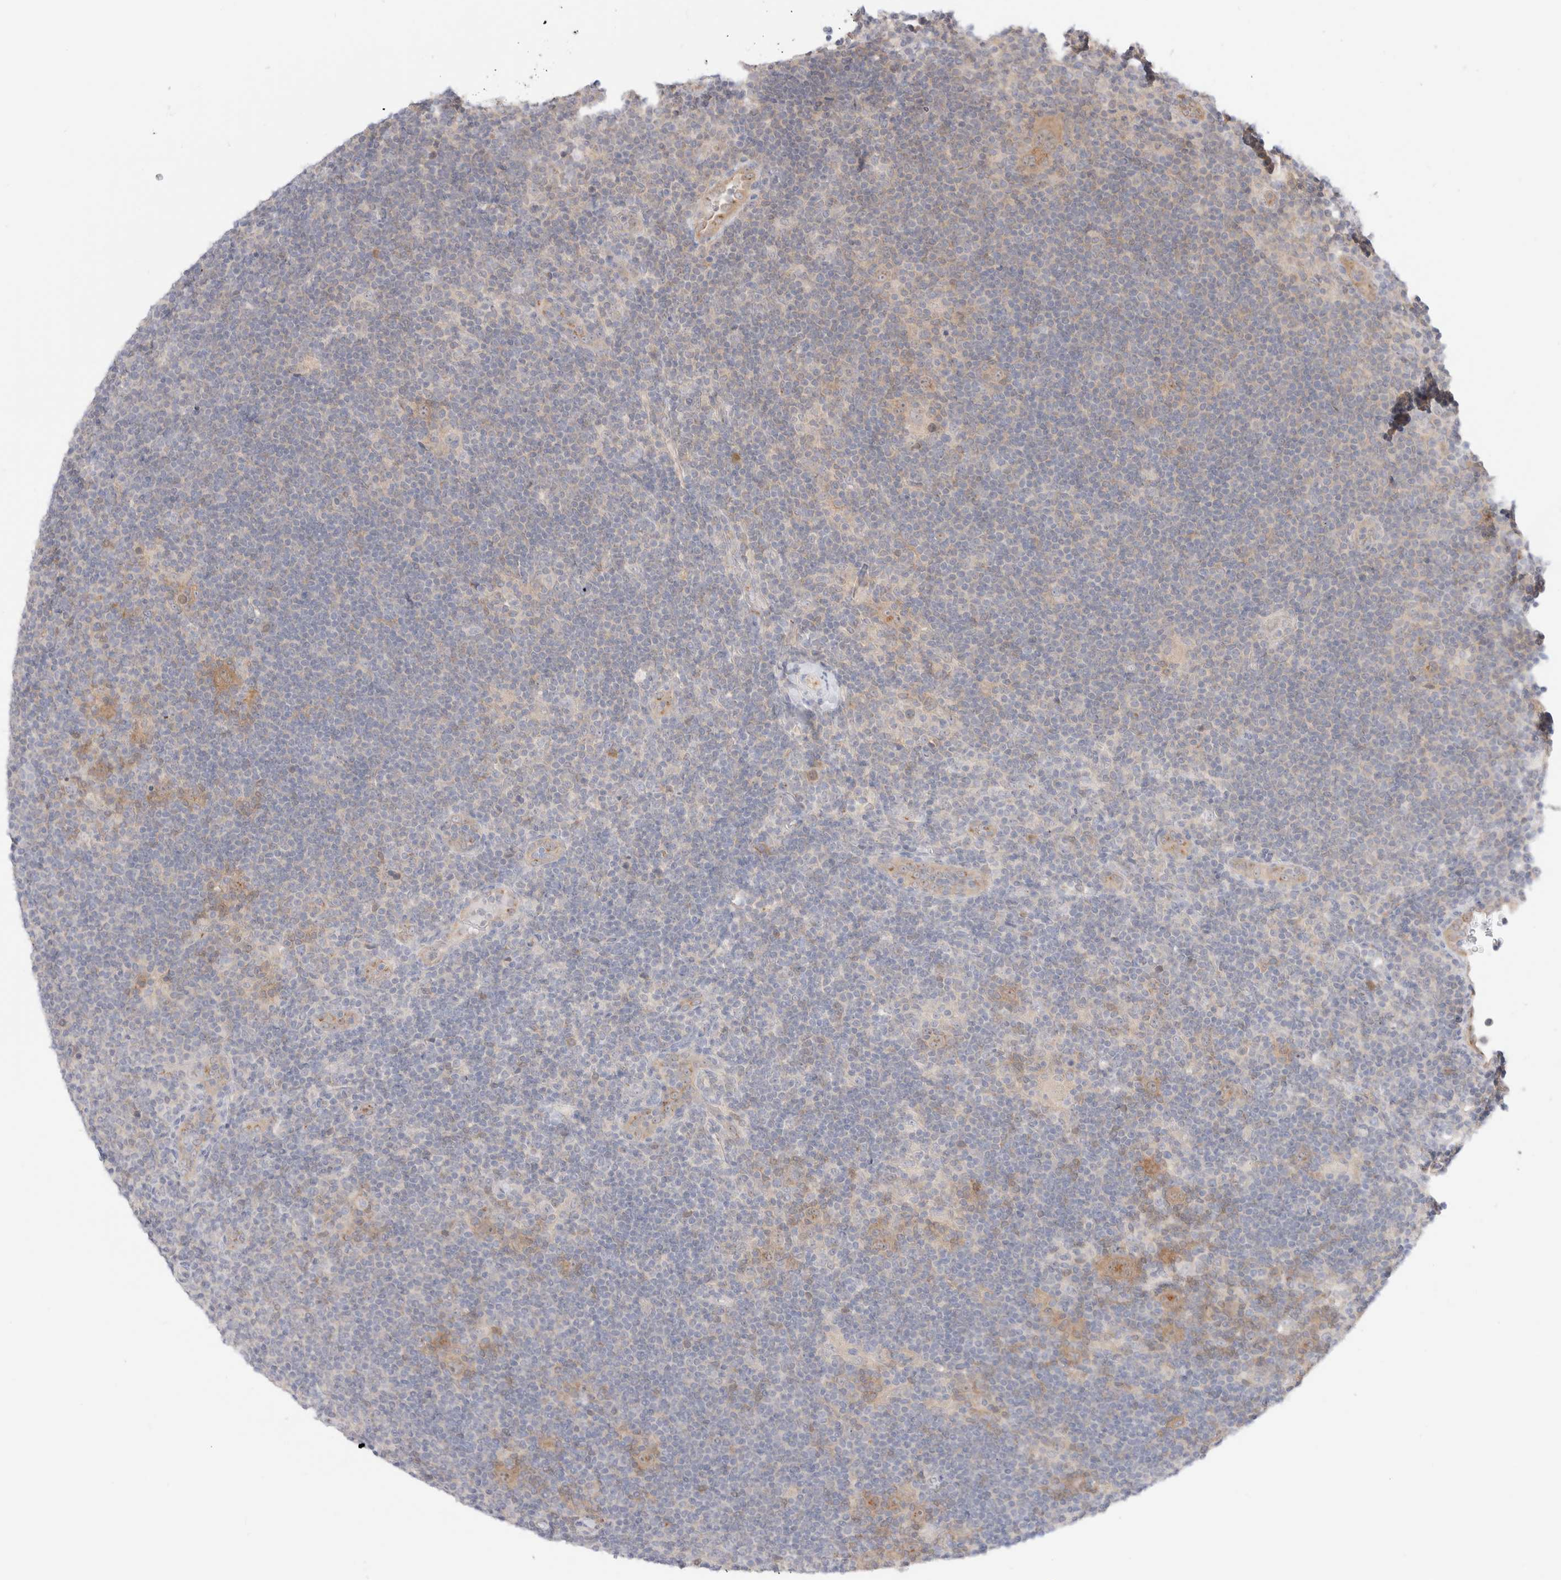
{"staining": {"intensity": "weak", "quantity": "25%-75%", "location": "cytoplasmic/membranous"}, "tissue": "lymphoma", "cell_type": "Tumor cells", "image_type": "cancer", "snomed": [{"axis": "morphology", "description": "Hodgkin's disease, NOS"}, {"axis": "topography", "description": "Lymph node"}], "caption": "DAB (3,3'-diaminobenzidine) immunohistochemical staining of Hodgkin's disease demonstrates weak cytoplasmic/membranous protein positivity in approximately 25%-75% of tumor cells. Using DAB (3,3'-diaminobenzidine) (brown) and hematoxylin (blue) stains, captured at high magnification using brightfield microscopy.", "gene": "EFCAB13", "patient": {"sex": "female", "age": 57}}